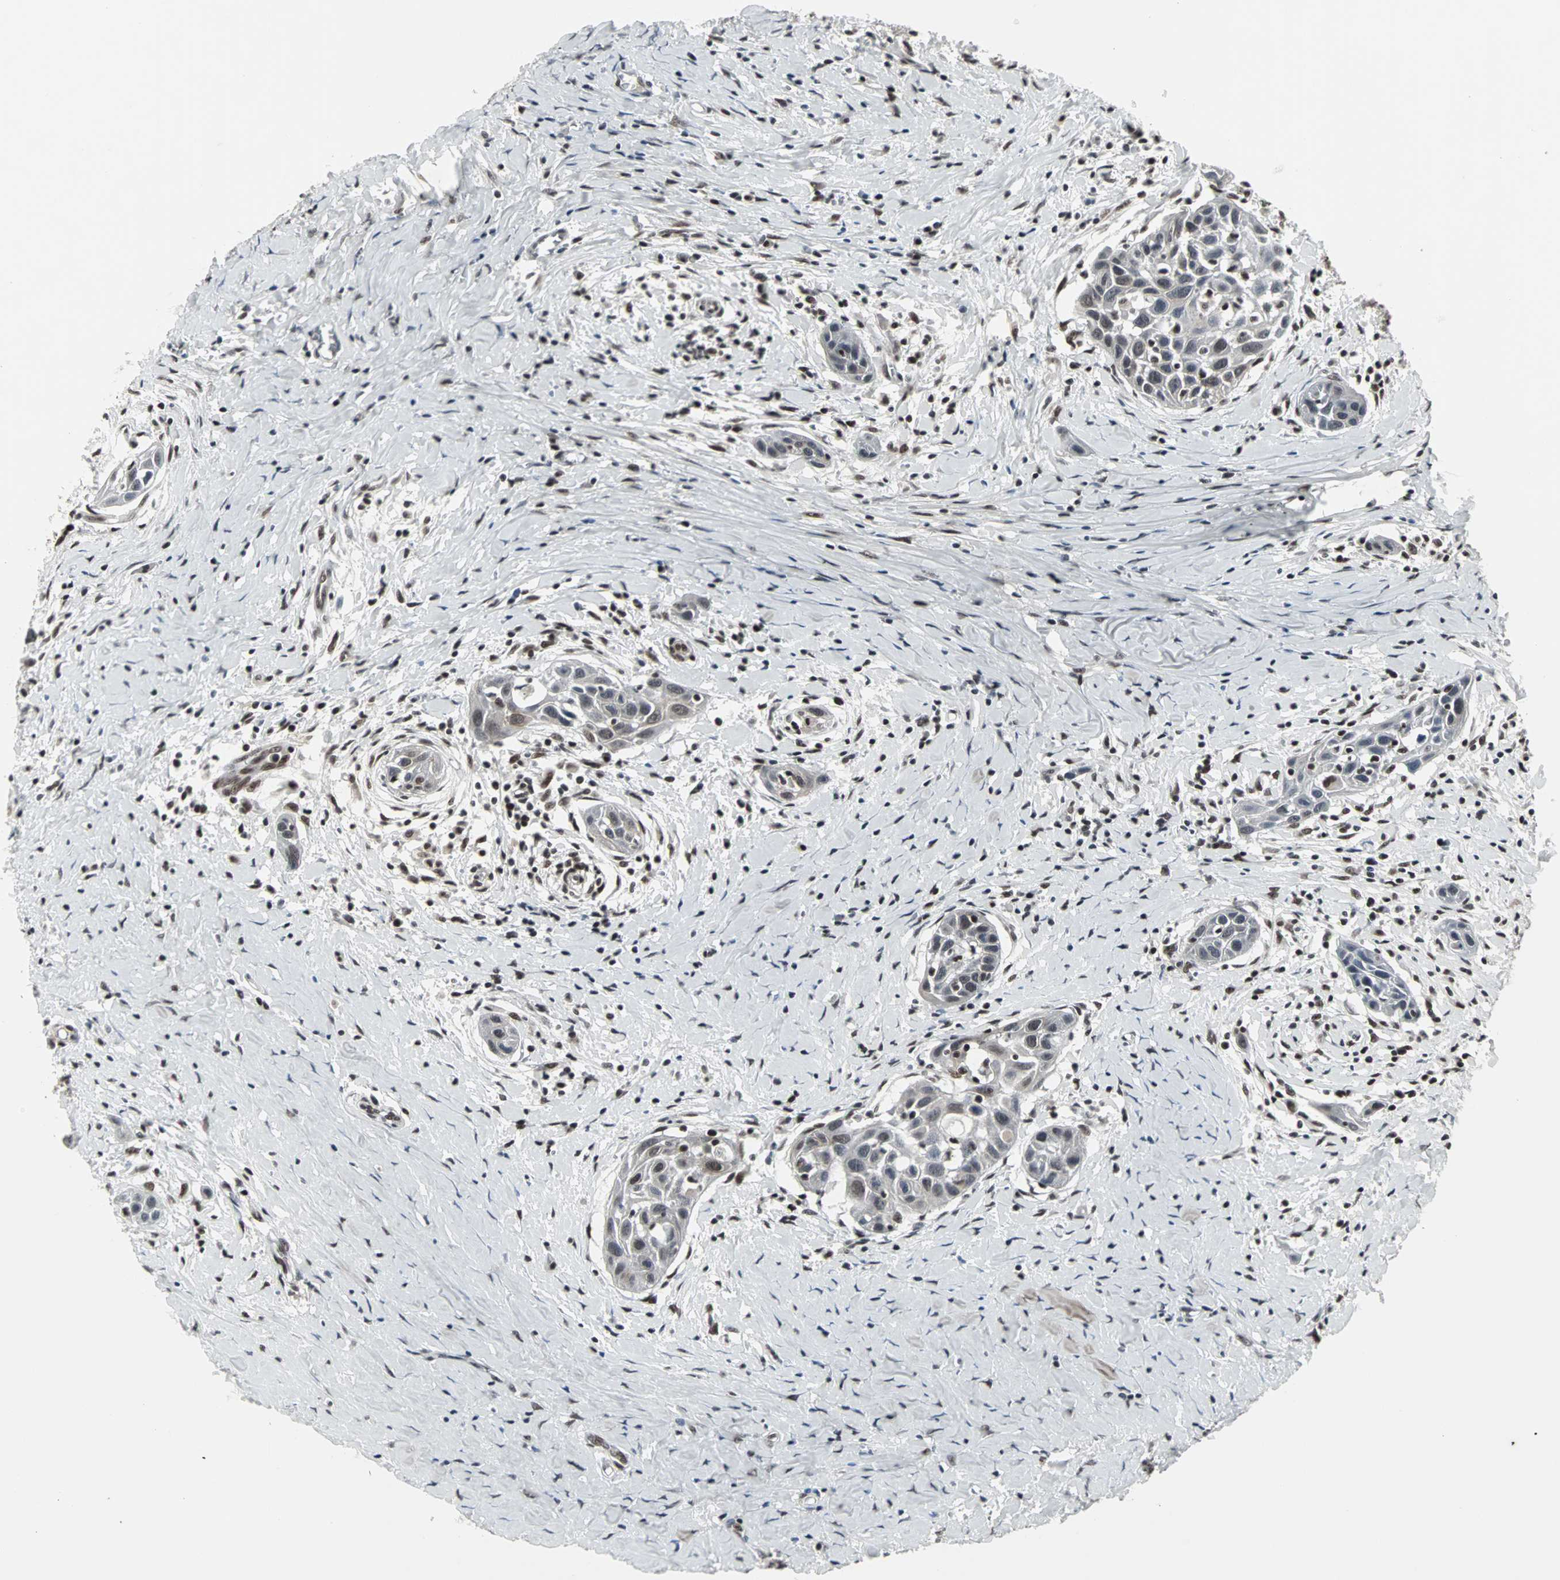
{"staining": {"intensity": "weak", "quantity": "<25%", "location": "nuclear"}, "tissue": "head and neck cancer", "cell_type": "Tumor cells", "image_type": "cancer", "snomed": [{"axis": "morphology", "description": "Squamous cell carcinoma, NOS"}, {"axis": "topography", "description": "Oral tissue"}, {"axis": "topography", "description": "Head-Neck"}], "caption": "DAB immunohistochemical staining of human squamous cell carcinoma (head and neck) exhibits no significant expression in tumor cells.", "gene": "PNKP", "patient": {"sex": "female", "age": 50}}